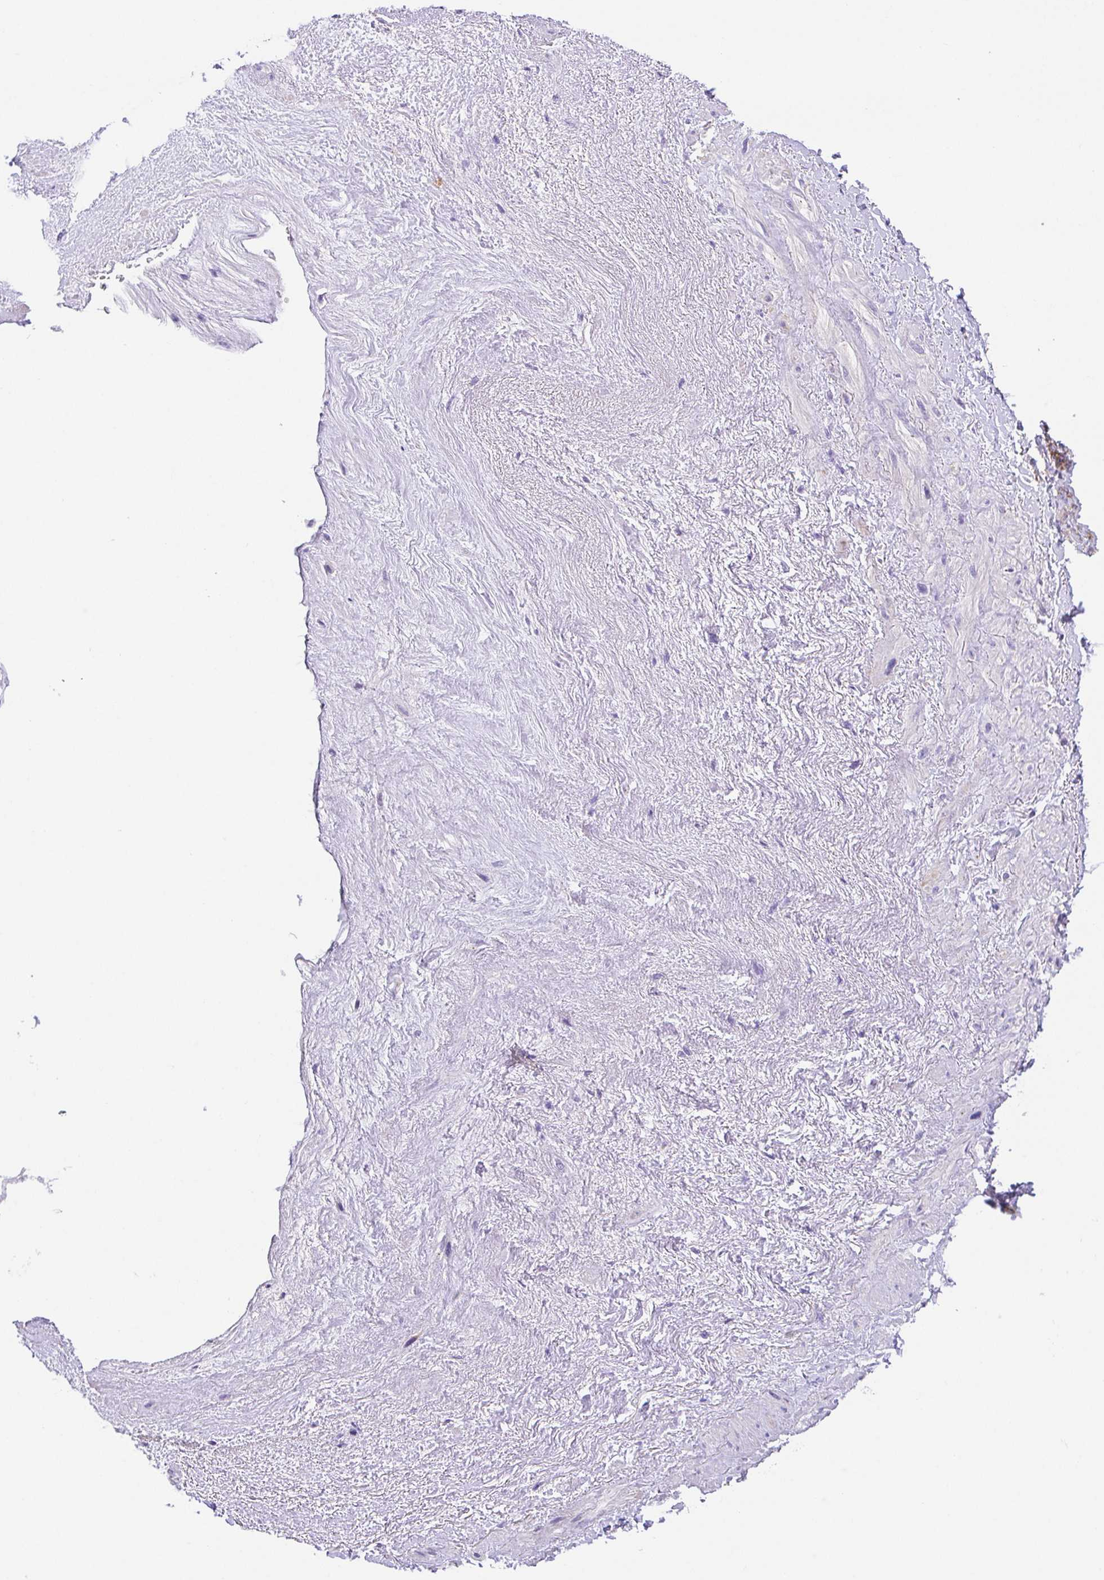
{"staining": {"intensity": "moderate", "quantity": "<25%", "location": "cytoplasmic/membranous"}, "tissue": "heart muscle", "cell_type": "Cardiomyocytes", "image_type": "normal", "snomed": [{"axis": "morphology", "description": "Normal tissue, NOS"}, {"axis": "topography", "description": "Heart"}], "caption": "Heart muscle stained with immunohistochemistry displays moderate cytoplasmic/membranous positivity in approximately <25% of cardiomyocytes. (Stains: DAB (3,3'-diaminobenzidine) in brown, nuclei in blue, Microscopy: brightfield microscopy at high magnification).", "gene": "SLC13A1", "patient": {"sex": "male", "age": 62}}